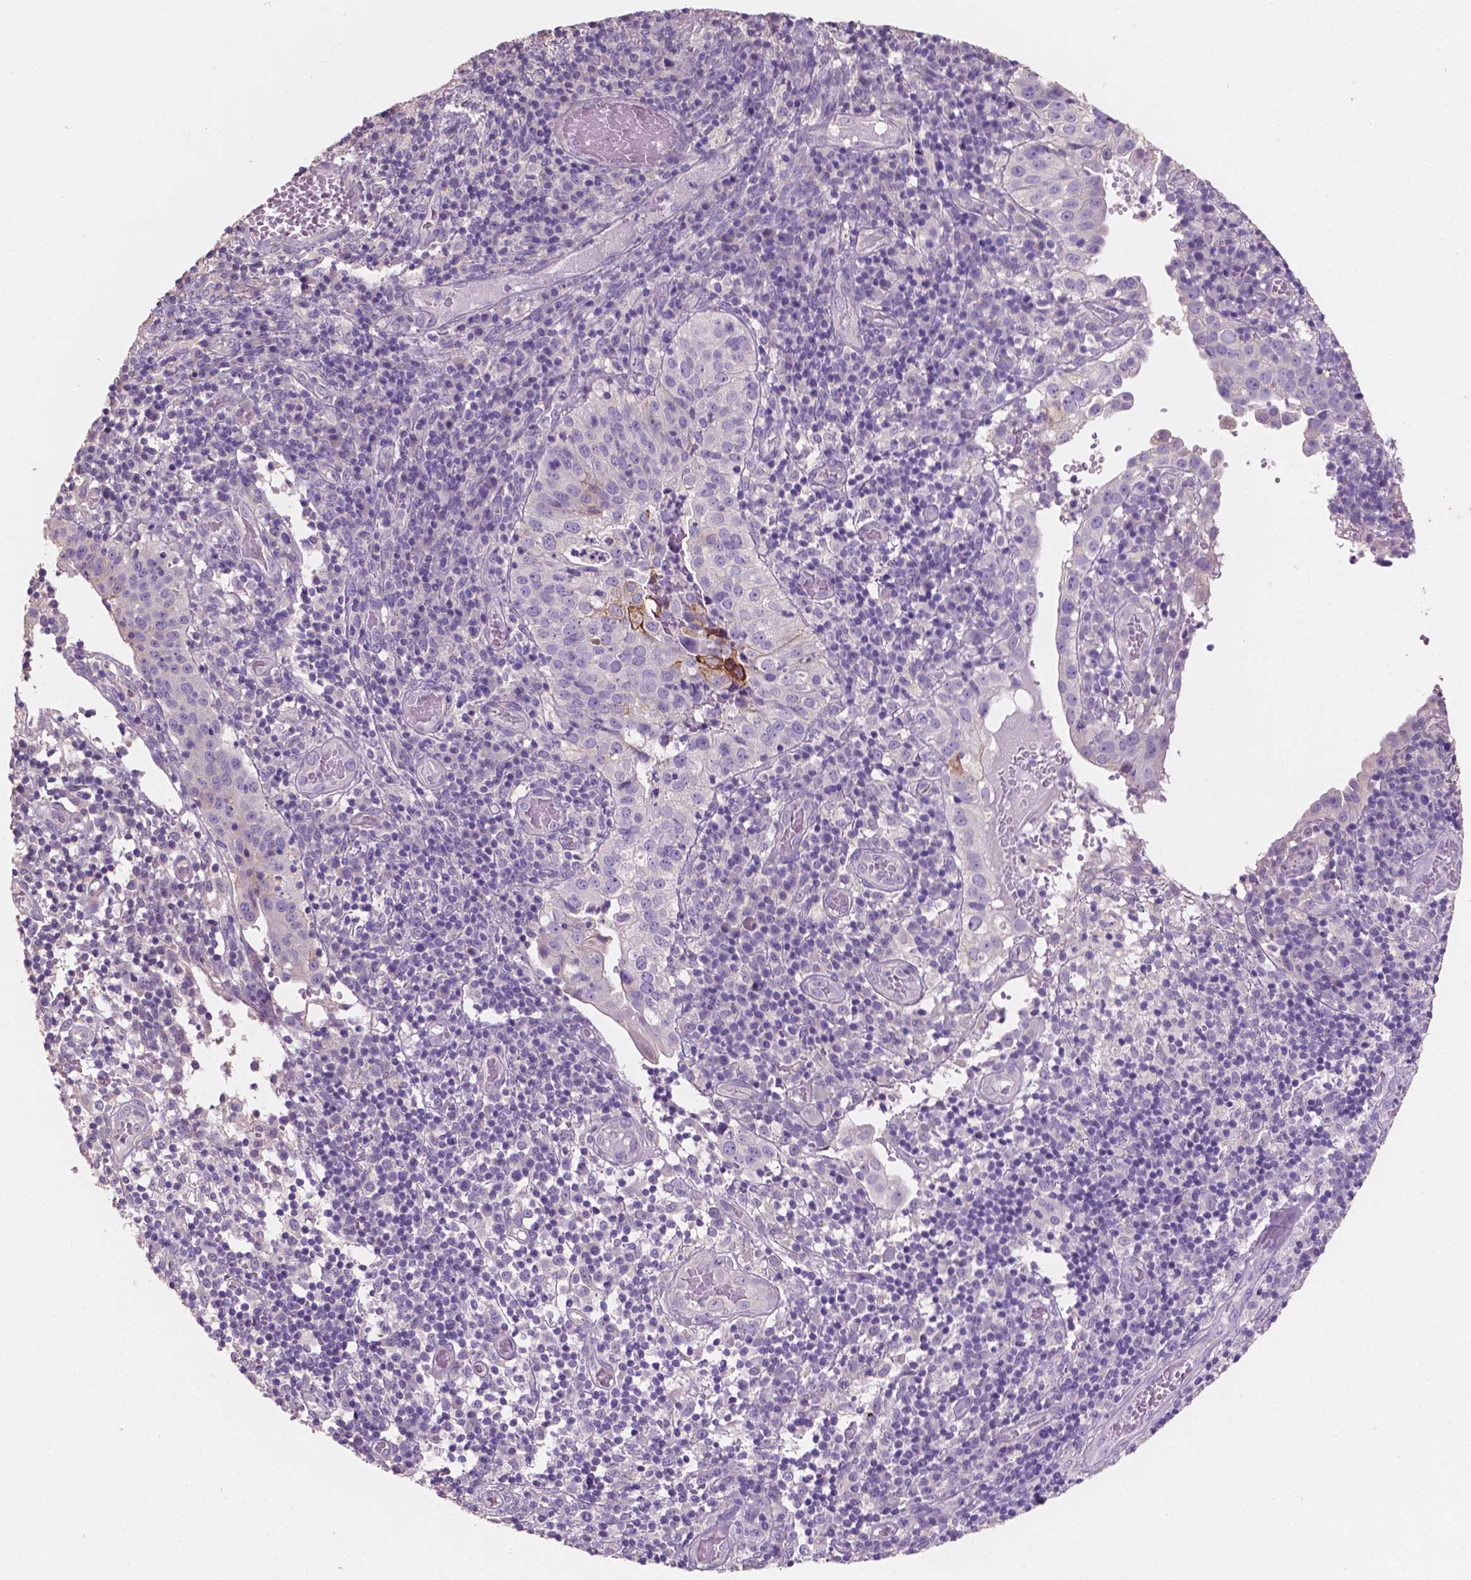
{"staining": {"intensity": "strong", "quantity": "<25%", "location": "cytoplasmic/membranous"}, "tissue": "cervical cancer", "cell_type": "Tumor cells", "image_type": "cancer", "snomed": [{"axis": "morphology", "description": "Squamous cell carcinoma, NOS"}, {"axis": "topography", "description": "Cervix"}], "caption": "Immunohistochemistry (IHC) (DAB (3,3'-diaminobenzidine)) staining of human squamous cell carcinoma (cervical) reveals strong cytoplasmic/membranous protein staining in about <25% of tumor cells. The protein of interest is shown in brown color, while the nuclei are stained blue.", "gene": "SBSN", "patient": {"sex": "female", "age": 39}}